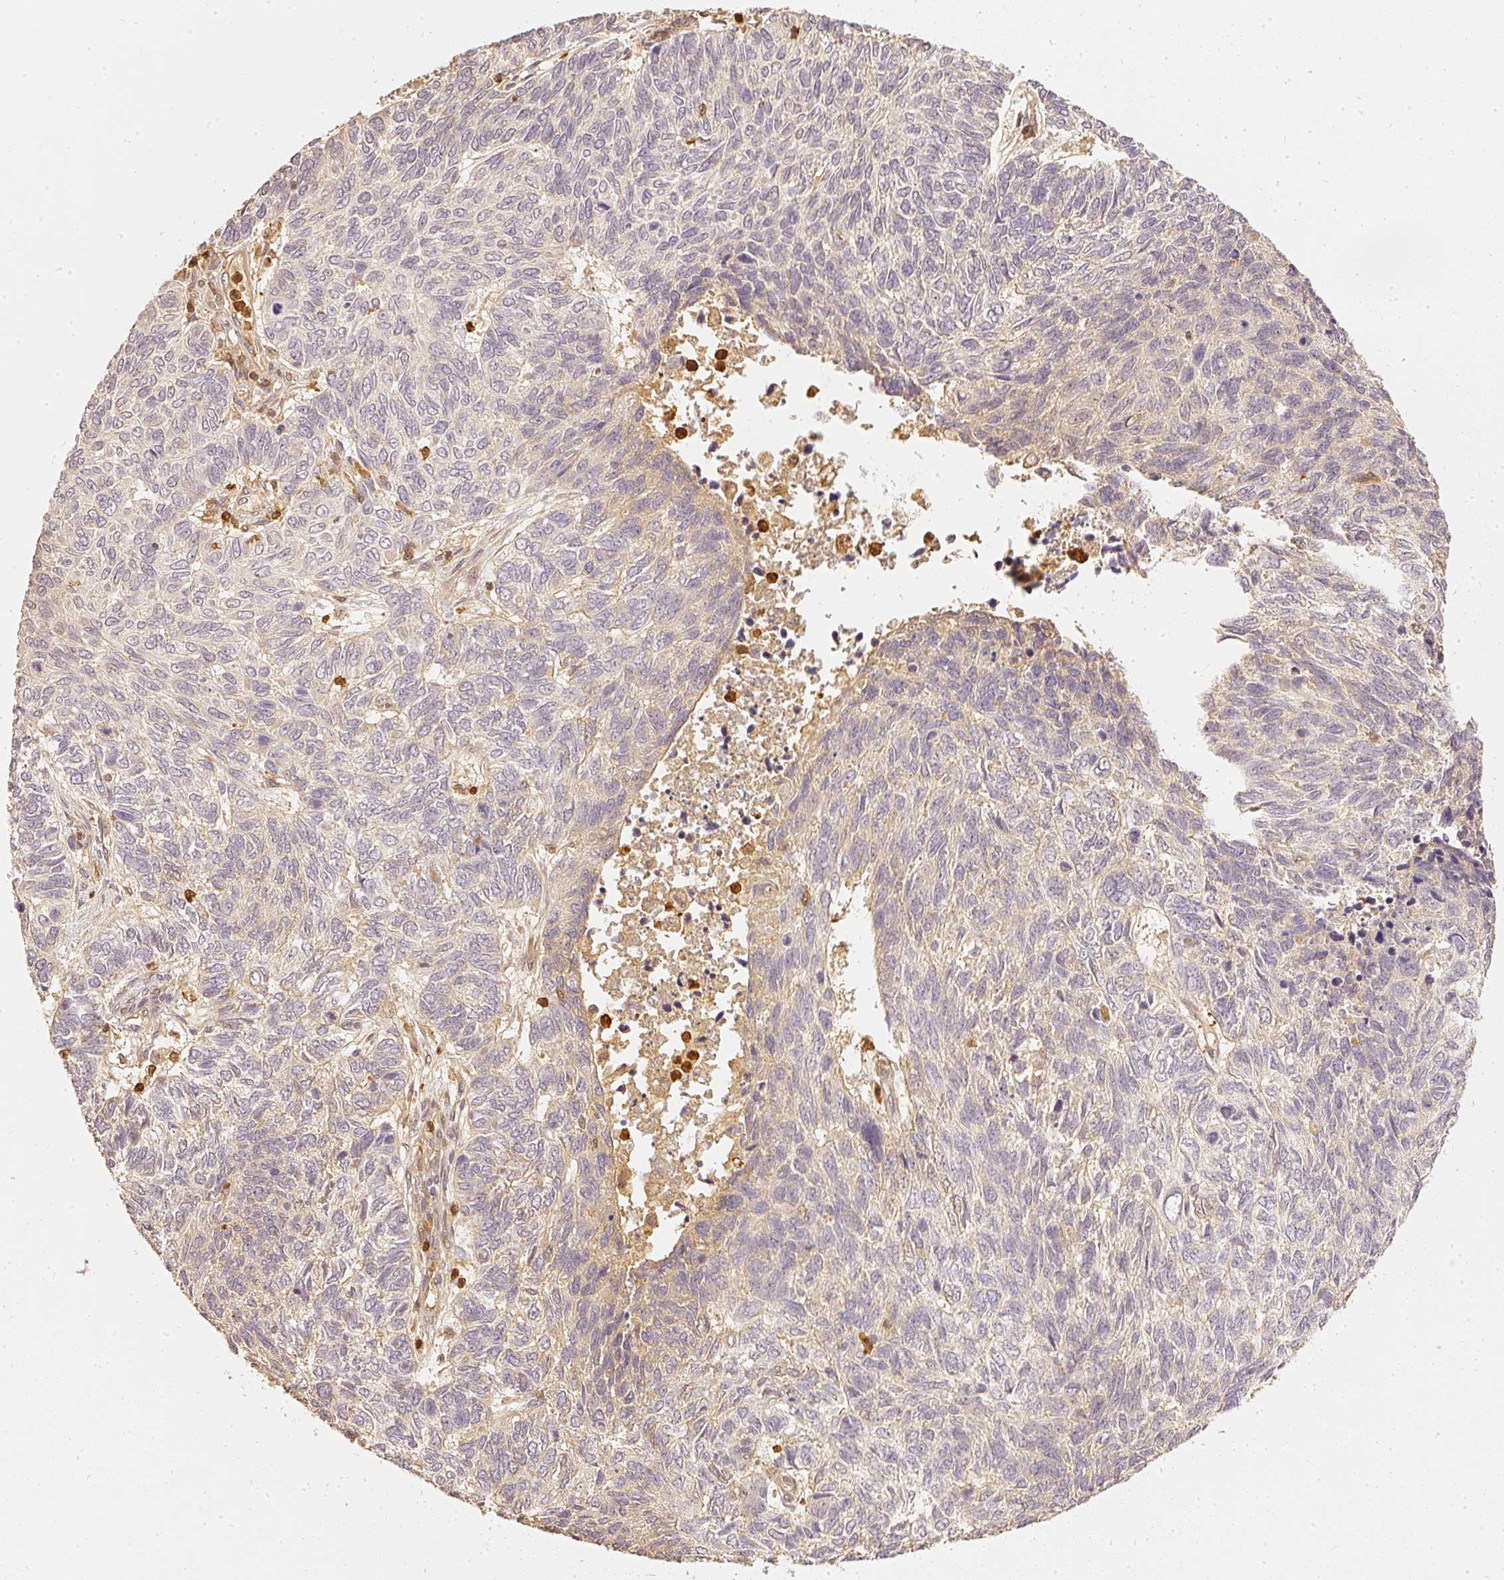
{"staining": {"intensity": "negative", "quantity": "none", "location": "none"}, "tissue": "skin cancer", "cell_type": "Tumor cells", "image_type": "cancer", "snomed": [{"axis": "morphology", "description": "Basal cell carcinoma"}, {"axis": "topography", "description": "Skin"}], "caption": "There is no significant expression in tumor cells of skin cancer (basal cell carcinoma).", "gene": "PFN1", "patient": {"sex": "female", "age": 65}}